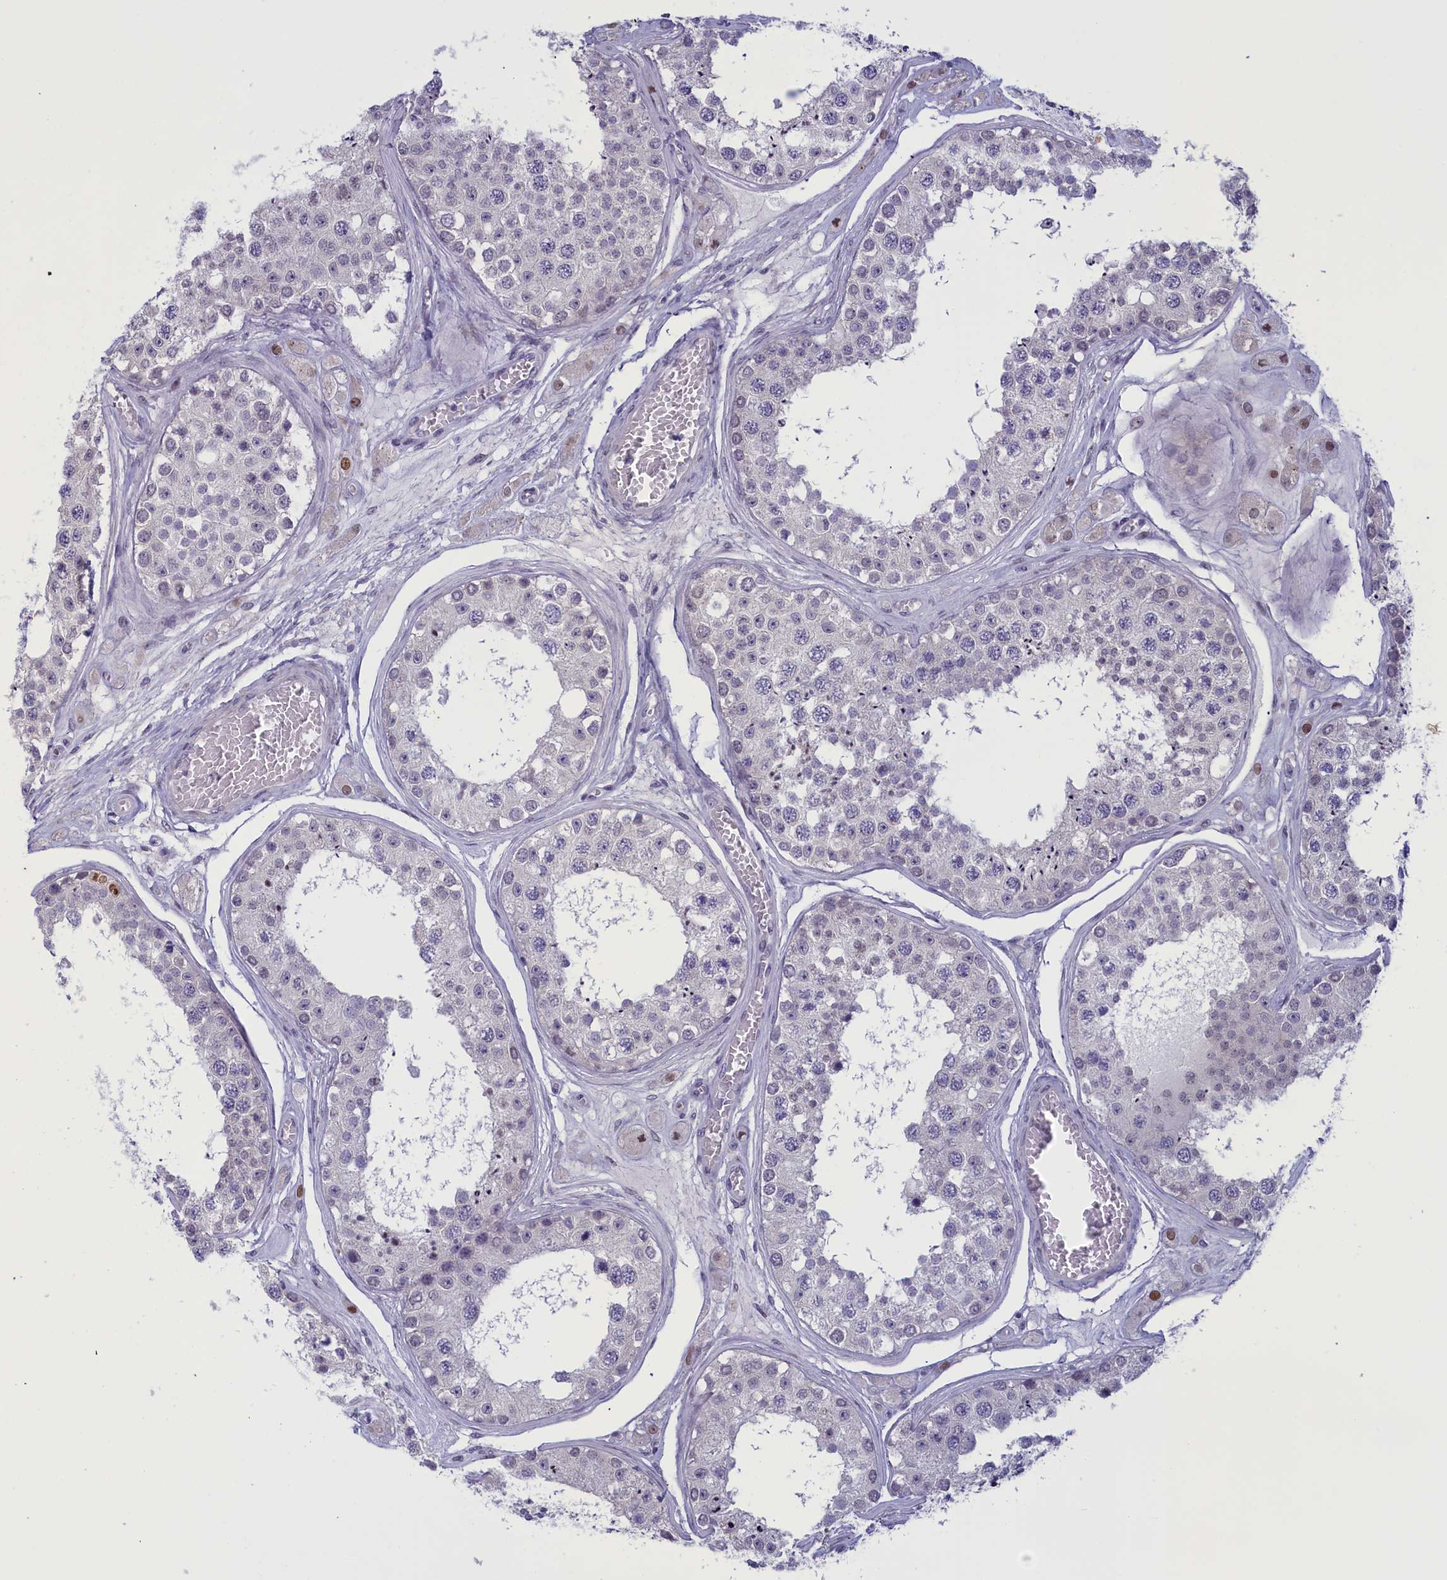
{"staining": {"intensity": "negative", "quantity": "none", "location": "none"}, "tissue": "testis", "cell_type": "Cells in seminiferous ducts", "image_type": "normal", "snomed": [{"axis": "morphology", "description": "Normal tissue, NOS"}, {"axis": "topography", "description": "Testis"}], "caption": "High magnification brightfield microscopy of benign testis stained with DAB (3,3'-diaminobenzidine) (brown) and counterstained with hematoxylin (blue): cells in seminiferous ducts show no significant expression.", "gene": "ELOA2", "patient": {"sex": "male", "age": 25}}